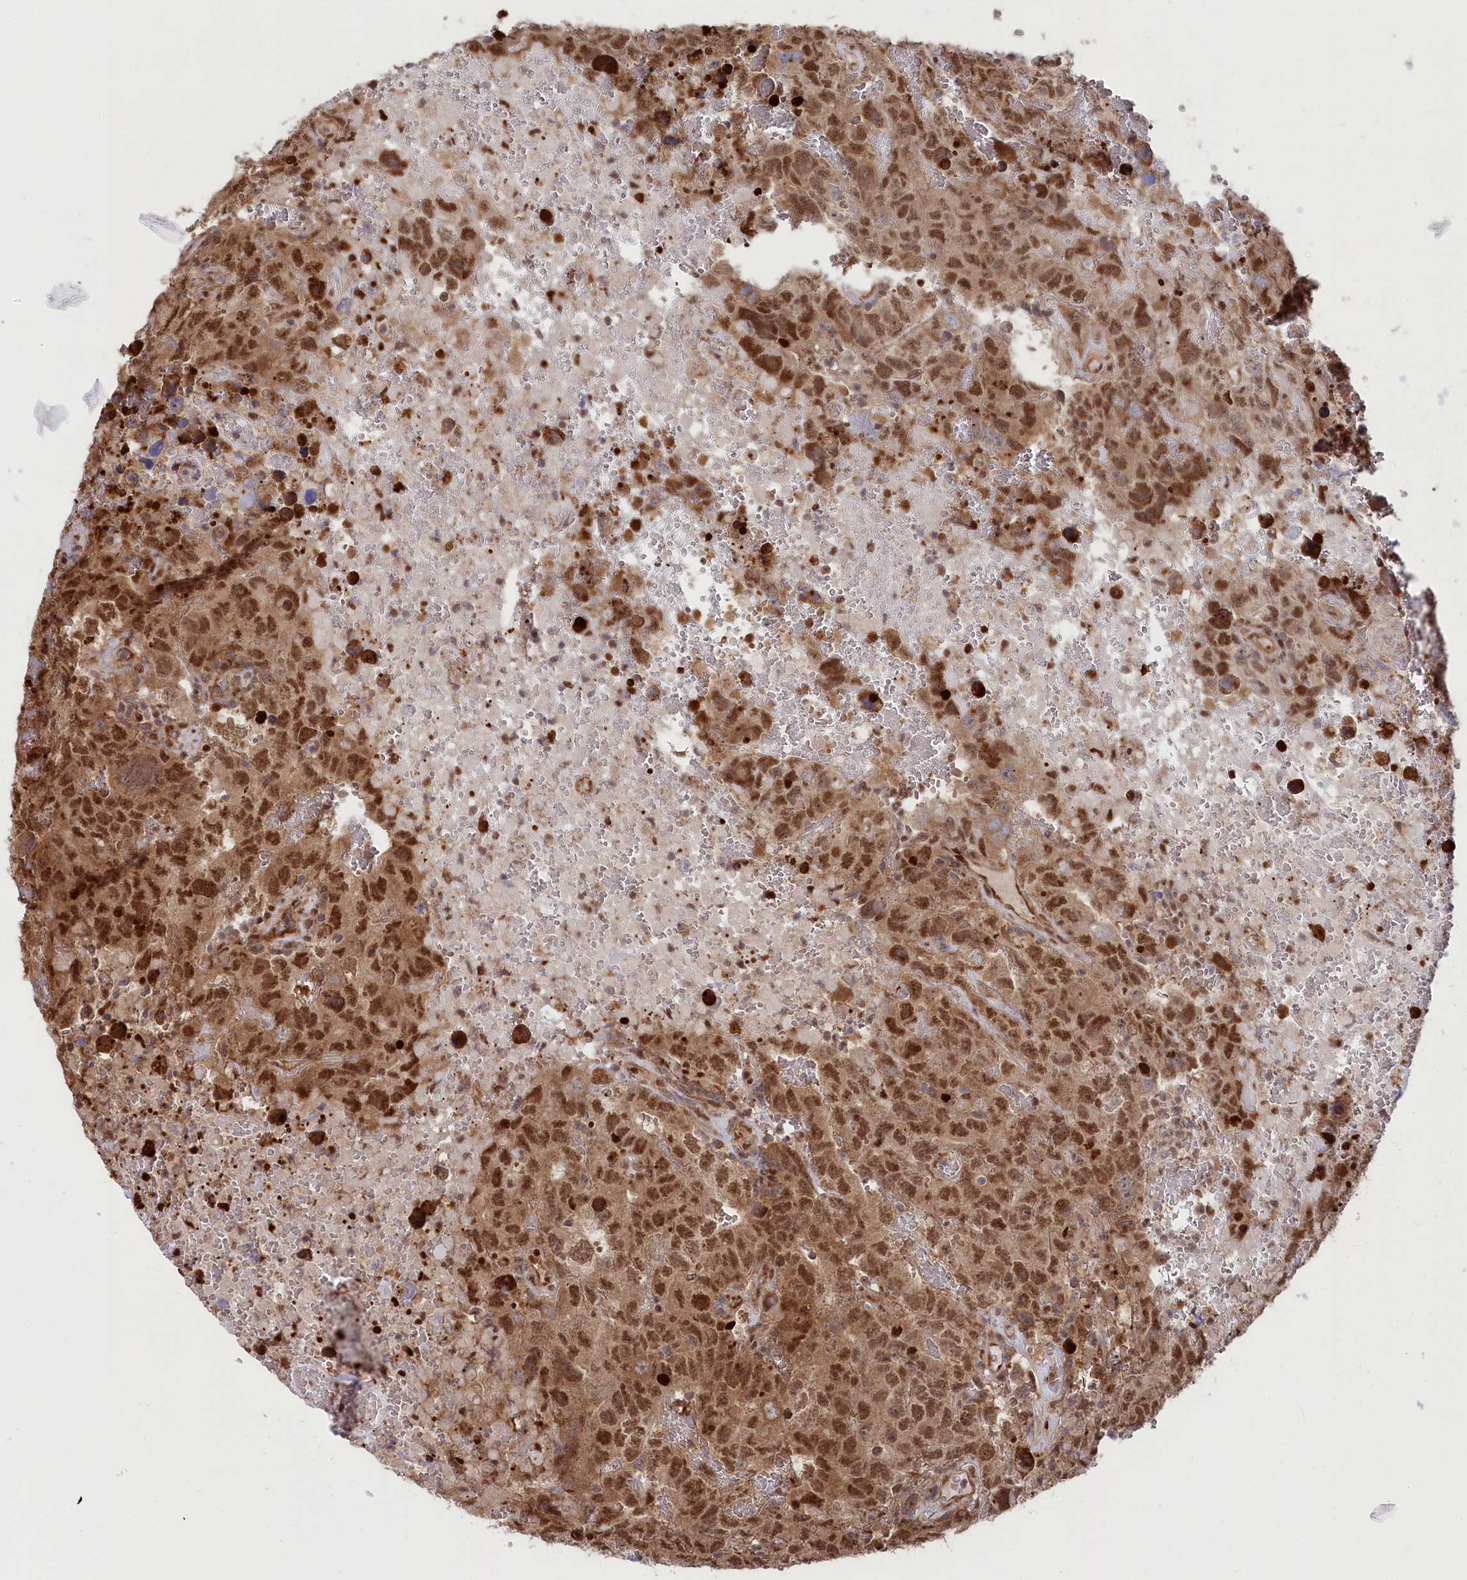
{"staining": {"intensity": "strong", "quantity": ">75%", "location": "cytoplasmic/membranous,nuclear"}, "tissue": "testis cancer", "cell_type": "Tumor cells", "image_type": "cancer", "snomed": [{"axis": "morphology", "description": "Carcinoma, Embryonal, NOS"}, {"axis": "topography", "description": "Testis"}], "caption": "Testis cancer (embryonal carcinoma) stained with a protein marker shows strong staining in tumor cells.", "gene": "PSMA1", "patient": {"sex": "male", "age": 45}}